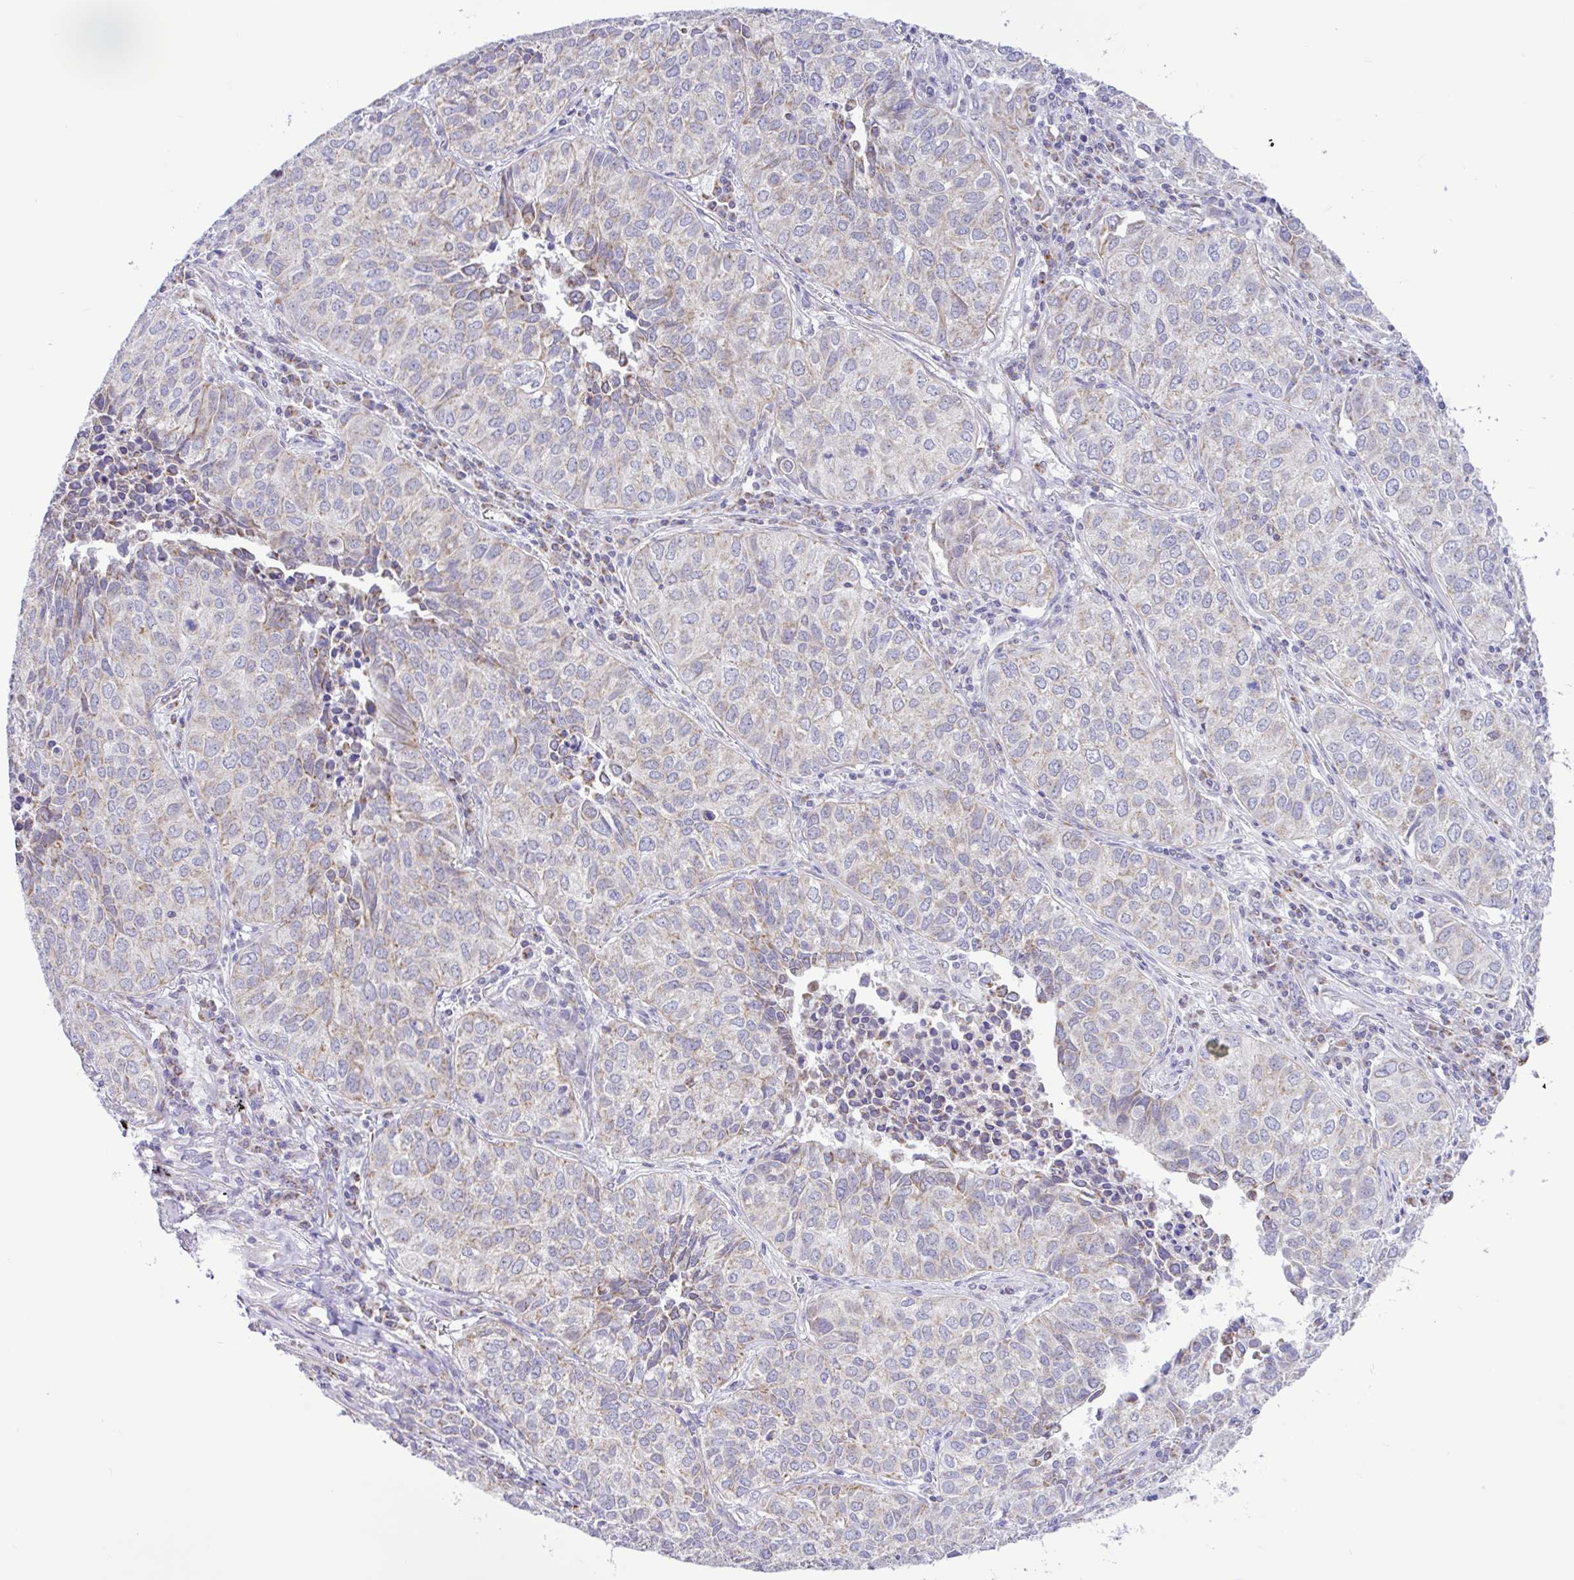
{"staining": {"intensity": "weak", "quantity": "25%-75%", "location": "cytoplasmic/membranous"}, "tissue": "lung cancer", "cell_type": "Tumor cells", "image_type": "cancer", "snomed": [{"axis": "morphology", "description": "Adenocarcinoma, NOS"}, {"axis": "topography", "description": "Lung"}], "caption": "Tumor cells exhibit low levels of weak cytoplasmic/membranous expression in about 25%-75% of cells in human lung cancer. (DAB = brown stain, brightfield microscopy at high magnification).", "gene": "NDUFS2", "patient": {"sex": "female", "age": 50}}